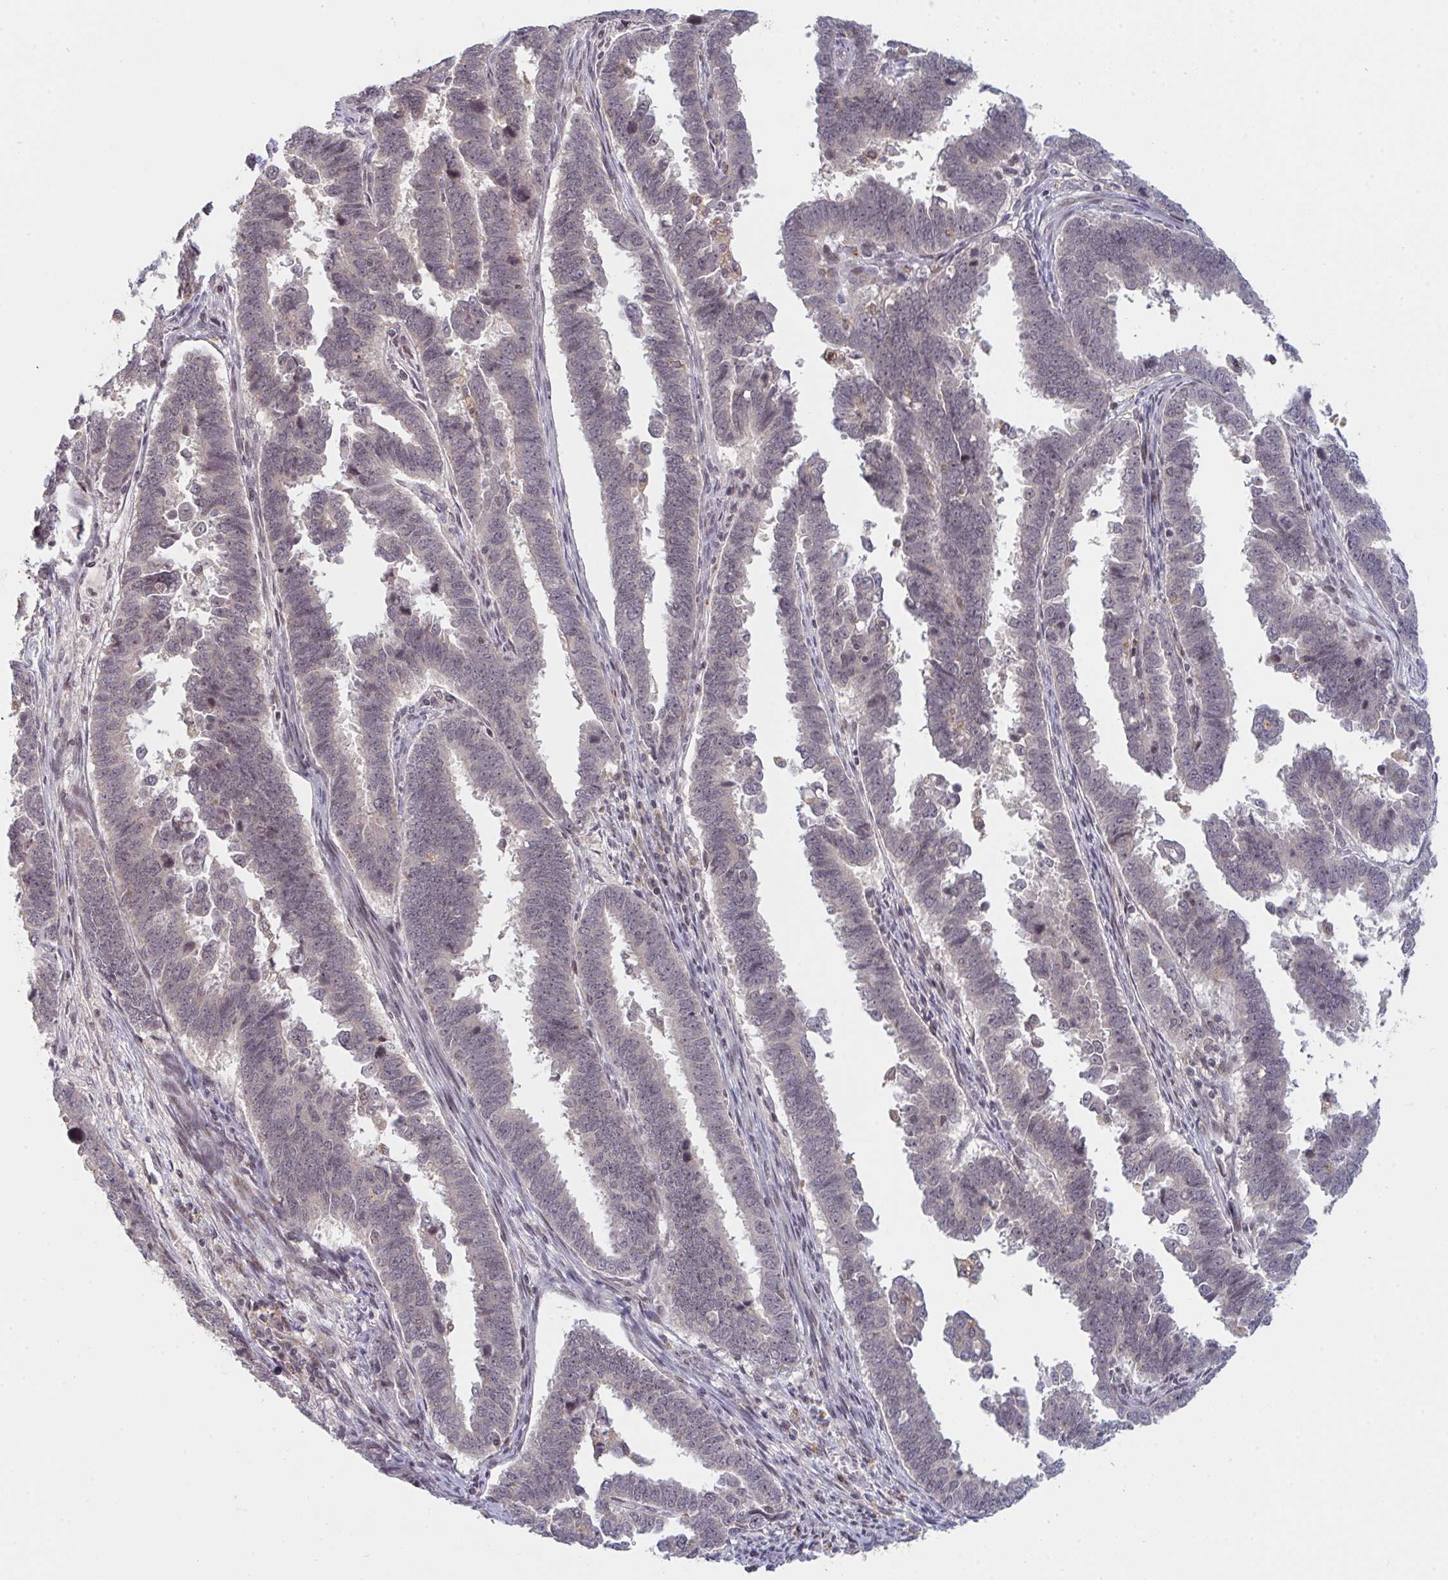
{"staining": {"intensity": "negative", "quantity": "none", "location": "none"}, "tissue": "endometrial cancer", "cell_type": "Tumor cells", "image_type": "cancer", "snomed": [{"axis": "morphology", "description": "Adenocarcinoma, NOS"}, {"axis": "topography", "description": "Endometrium"}], "caption": "A micrograph of endometrial adenocarcinoma stained for a protein reveals no brown staining in tumor cells.", "gene": "DCST1", "patient": {"sex": "female", "age": 75}}